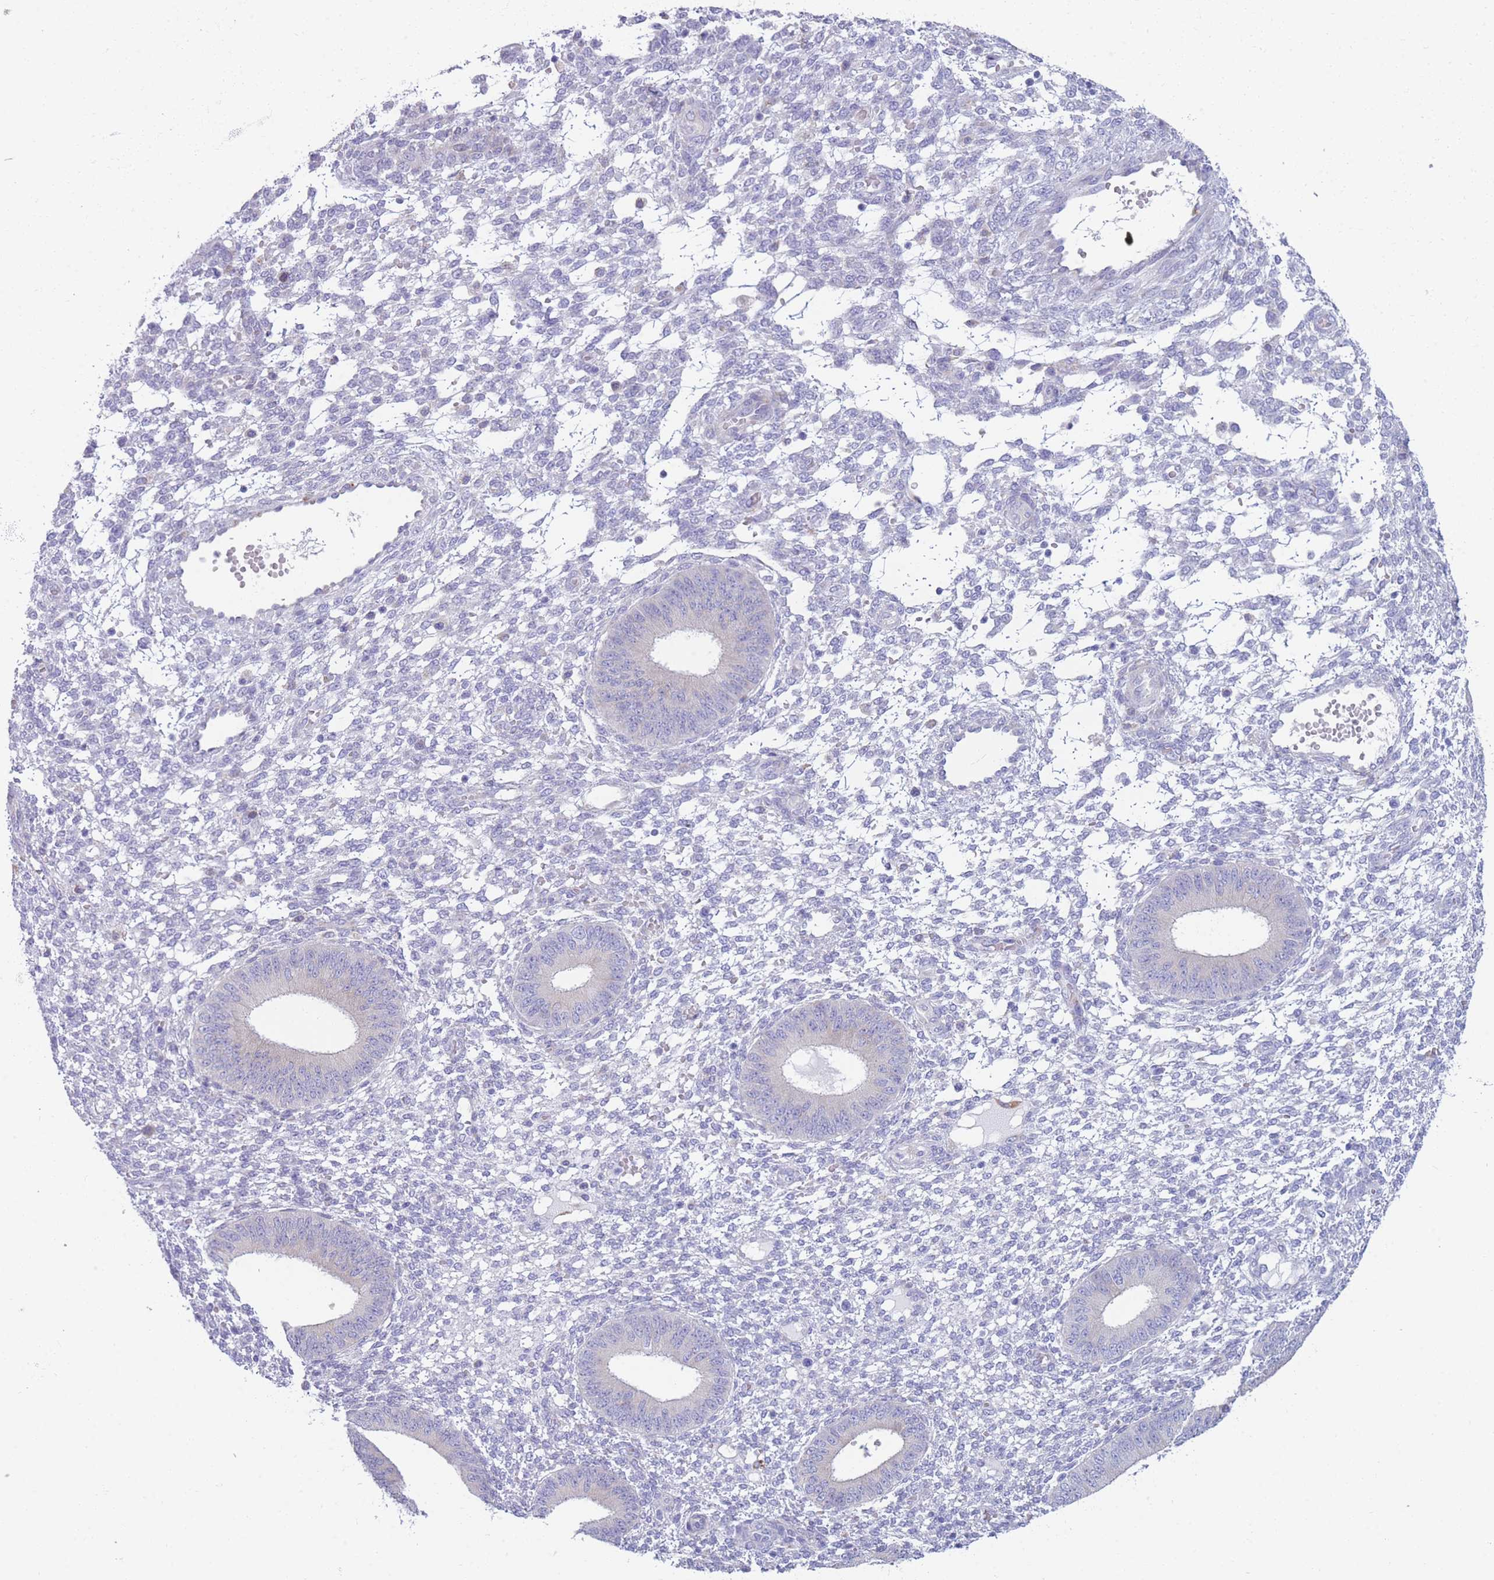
{"staining": {"intensity": "negative", "quantity": "none", "location": "none"}, "tissue": "endometrium", "cell_type": "Cells in endometrial stroma", "image_type": "normal", "snomed": [{"axis": "morphology", "description": "Normal tissue, NOS"}, {"axis": "topography", "description": "Endometrium"}], "caption": "Photomicrograph shows no significant protein positivity in cells in endometrial stroma of benign endometrium. (DAB (3,3'-diaminobenzidine) immunohistochemistry (IHC), high magnification).", "gene": "XKR8", "patient": {"sex": "female", "age": 49}}